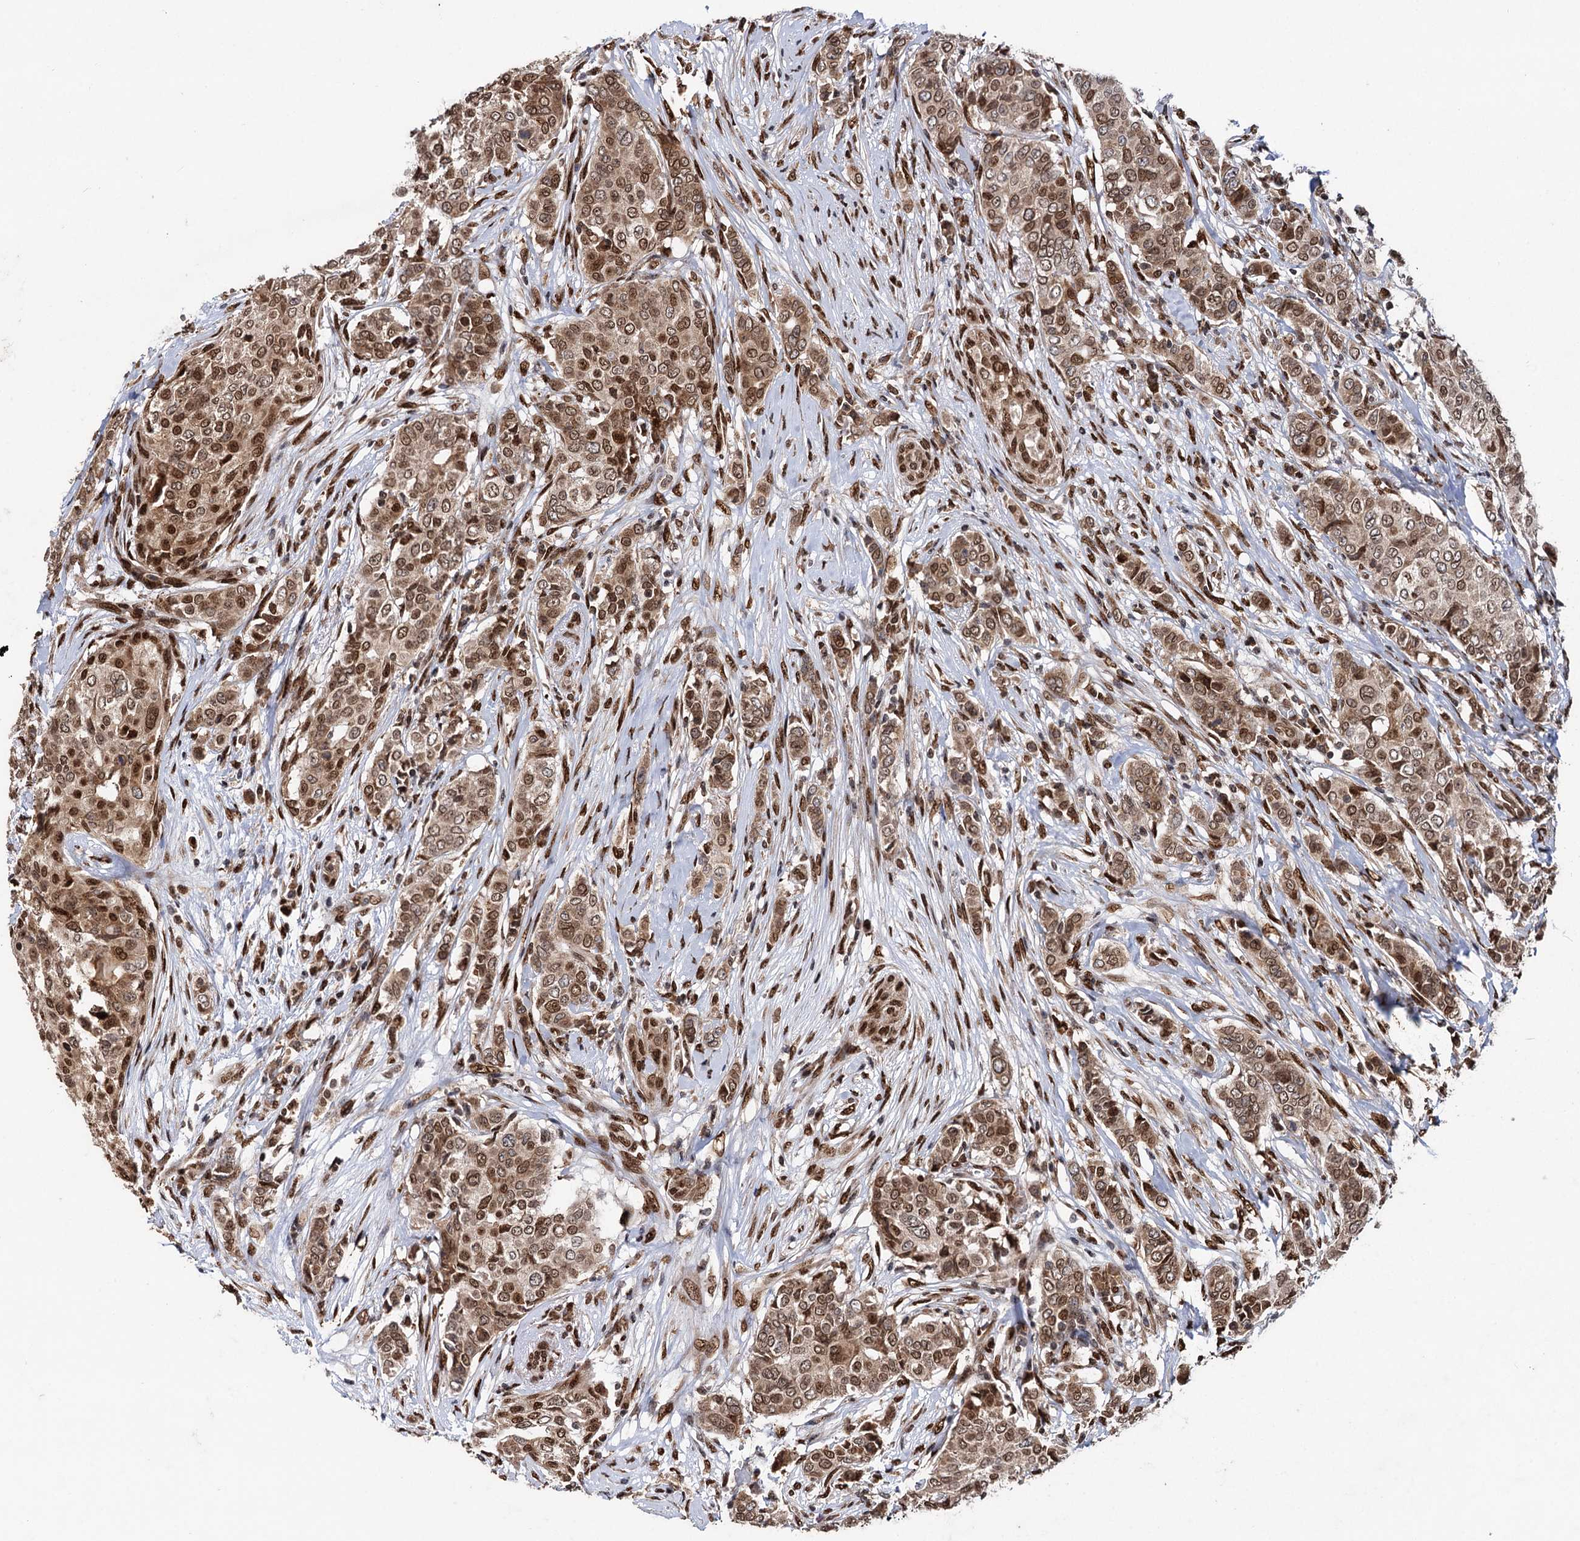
{"staining": {"intensity": "moderate", "quantity": ">75%", "location": "cytoplasmic/membranous,nuclear"}, "tissue": "breast cancer", "cell_type": "Tumor cells", "image_type": "cancer", "snomed": [{"axis": "morphology", "description": "Lobular carcinoma"}, {"axis": "topography", "description": "Breast"}], "caption": "Immunohistochemical staining of breast cancer (lobular carcinoma) exhibits medium levels of moderate cytoplasmic/membranous and nuclear protein positivity in approximately >75% of tumor cells.", "gene": "MESD", "patient": {"sex": "female", "age": 51}}